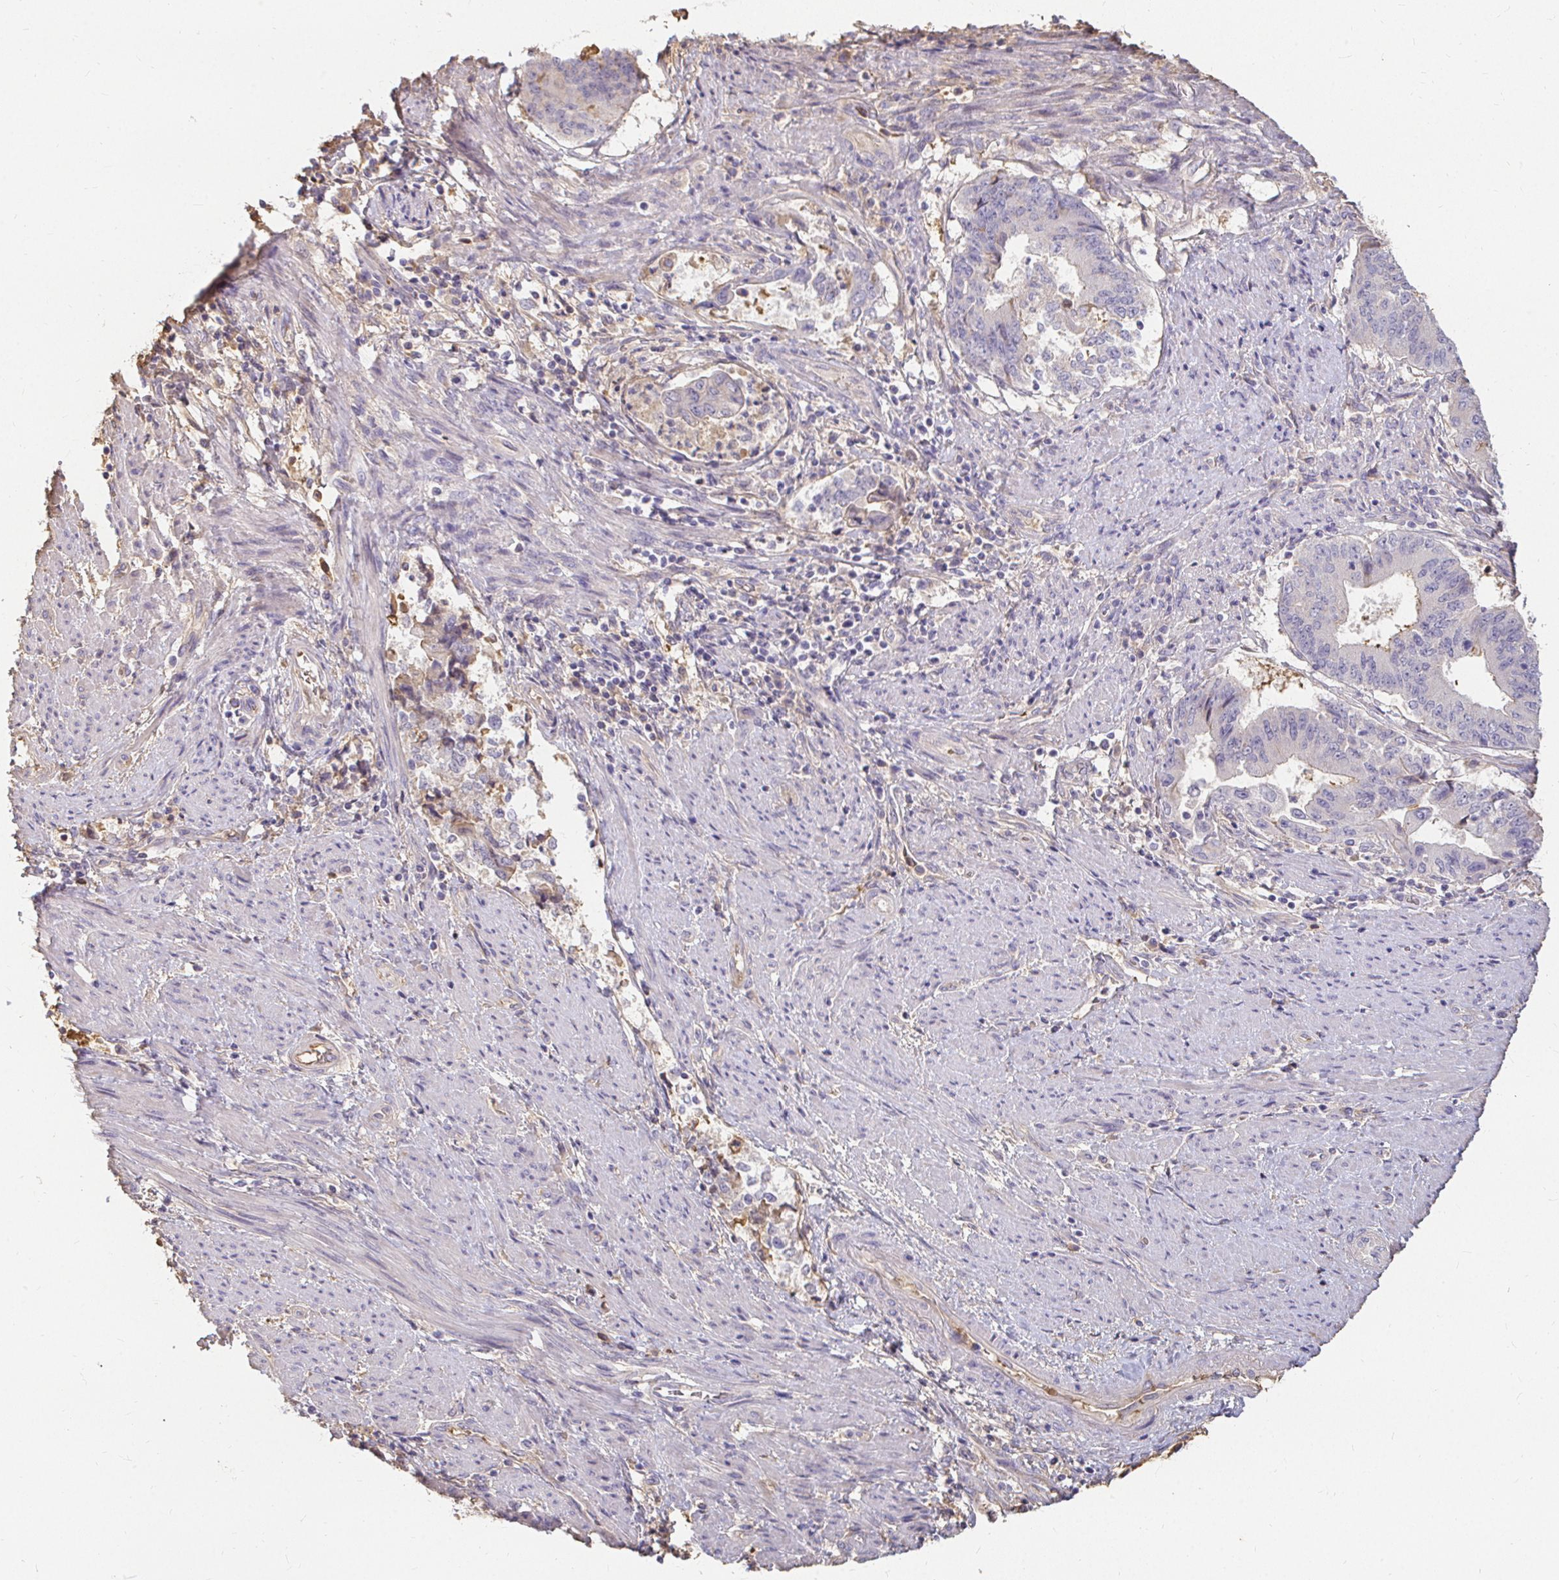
{"staining": {"intensity": "negative", "quantity": "none", "location": "none"}, "tissue": "endometrial cancer", "cell_type": "Tumor cells", "image_type": "cancer", "snomed": [{"axis": "morphology", "description": "Adenocarcinoma, NOS"}, {"axis": "topography", "description": "Endometrium"}], "caption": "Image shows no protein expression in tumor cells of endometrial cancer tissue. (DAB (3,3'-diaminobenzidine) immunohistochemistry visualized using brightfield microscopy, high magnification).", "gene": "LOXL4", "patient": {"sex": "female", "age": 65}}